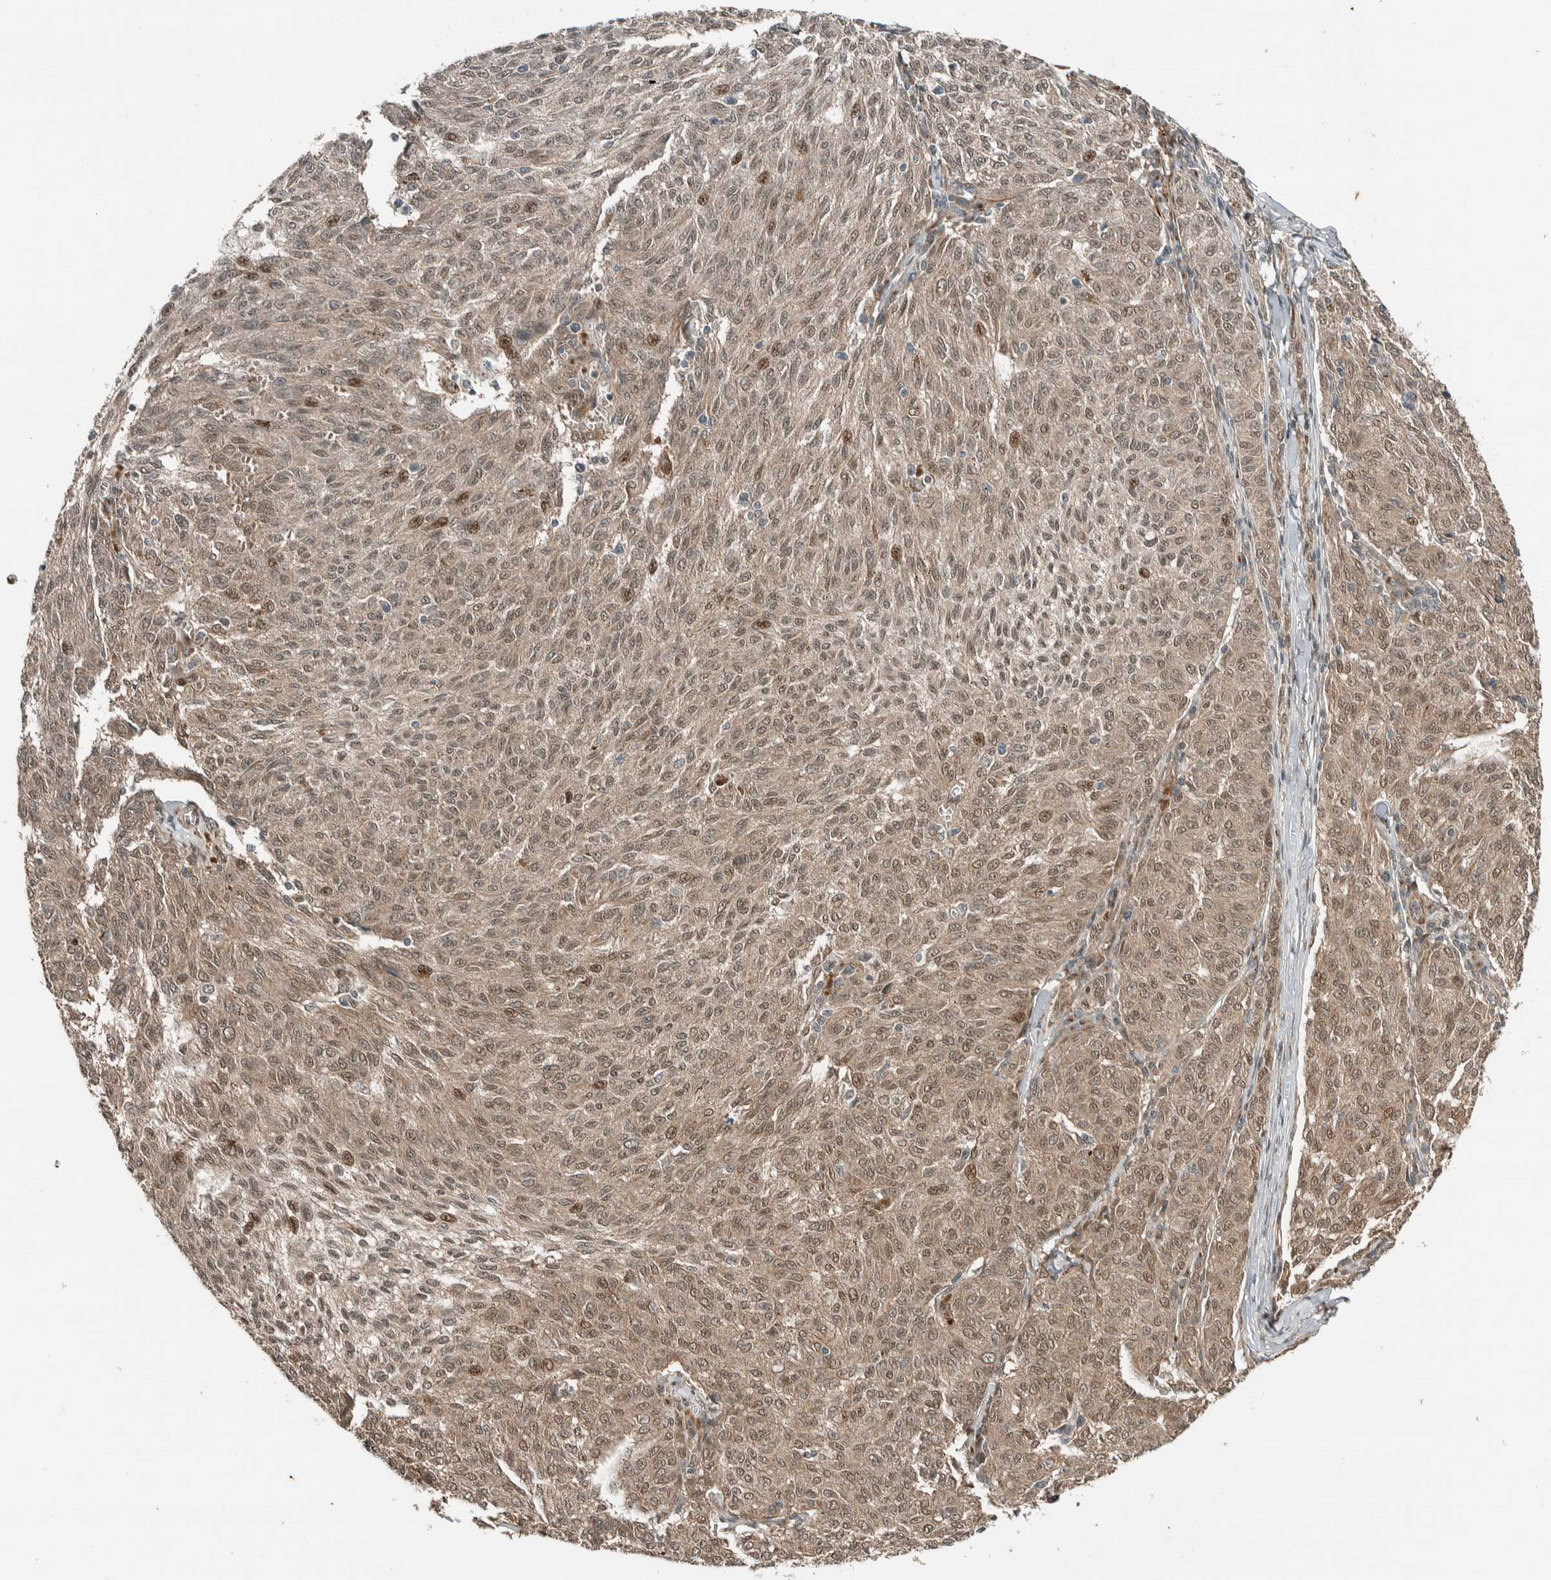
{"staining": {"intensity": "weak", "quantity": "25%-75%", "location": "cytoplasmic/membranous,nuclear"}, "tissue": "melanoma", "cell_type": "Tumor cells", "image_type": "cancer", "snomed": [{"axis": "morphology", "description": "Malignant melanoma, NOS"}, {"axis": "topography", "description": "Skin"}], "caption": "The micrograph reveals a brown stain indicating the presence of a protein in the cytoplasmic/membranous and nuclear of tumor cells in melanoma. (Brightfield microscopy of DAB IHC at high magnification).", "gene": "STXBP4", "patient": {"sex": "female", "age": 72}}